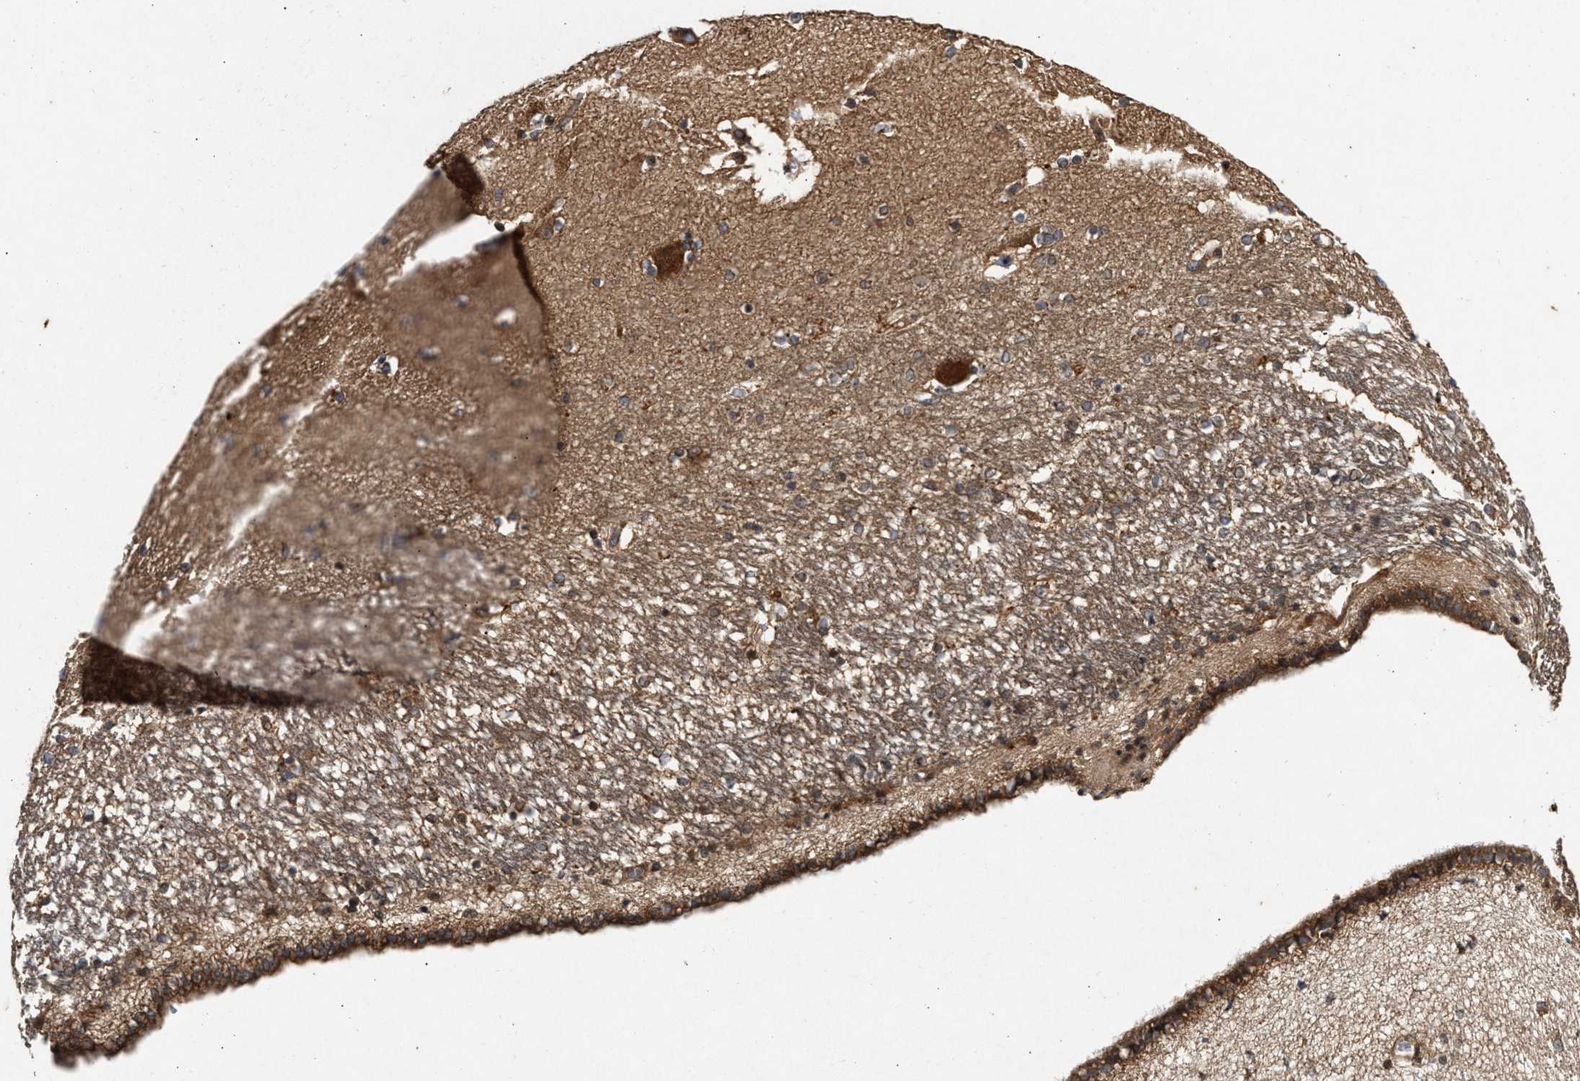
{"staining": {"intensity": "moderate", "quantity": ">75%", "location": "cytoplasmic/membranous"}, "tissue": "hippocampus", "cell_type": "Glial cells", "image_type": "normal", "snomed": [{"axis": "morphology", "description": "Normal tissue, NOS"}, {"axis": "topography", "description": "Hippocampus"}], "caption": "Hippocampus stained for a protein (brown) demonstrates moderate cytoplasmic/membranous positive expression in approximately >75% of glial cells.", "gene": "CFLAR", "patient": {"sex": "female", "age": 54}}